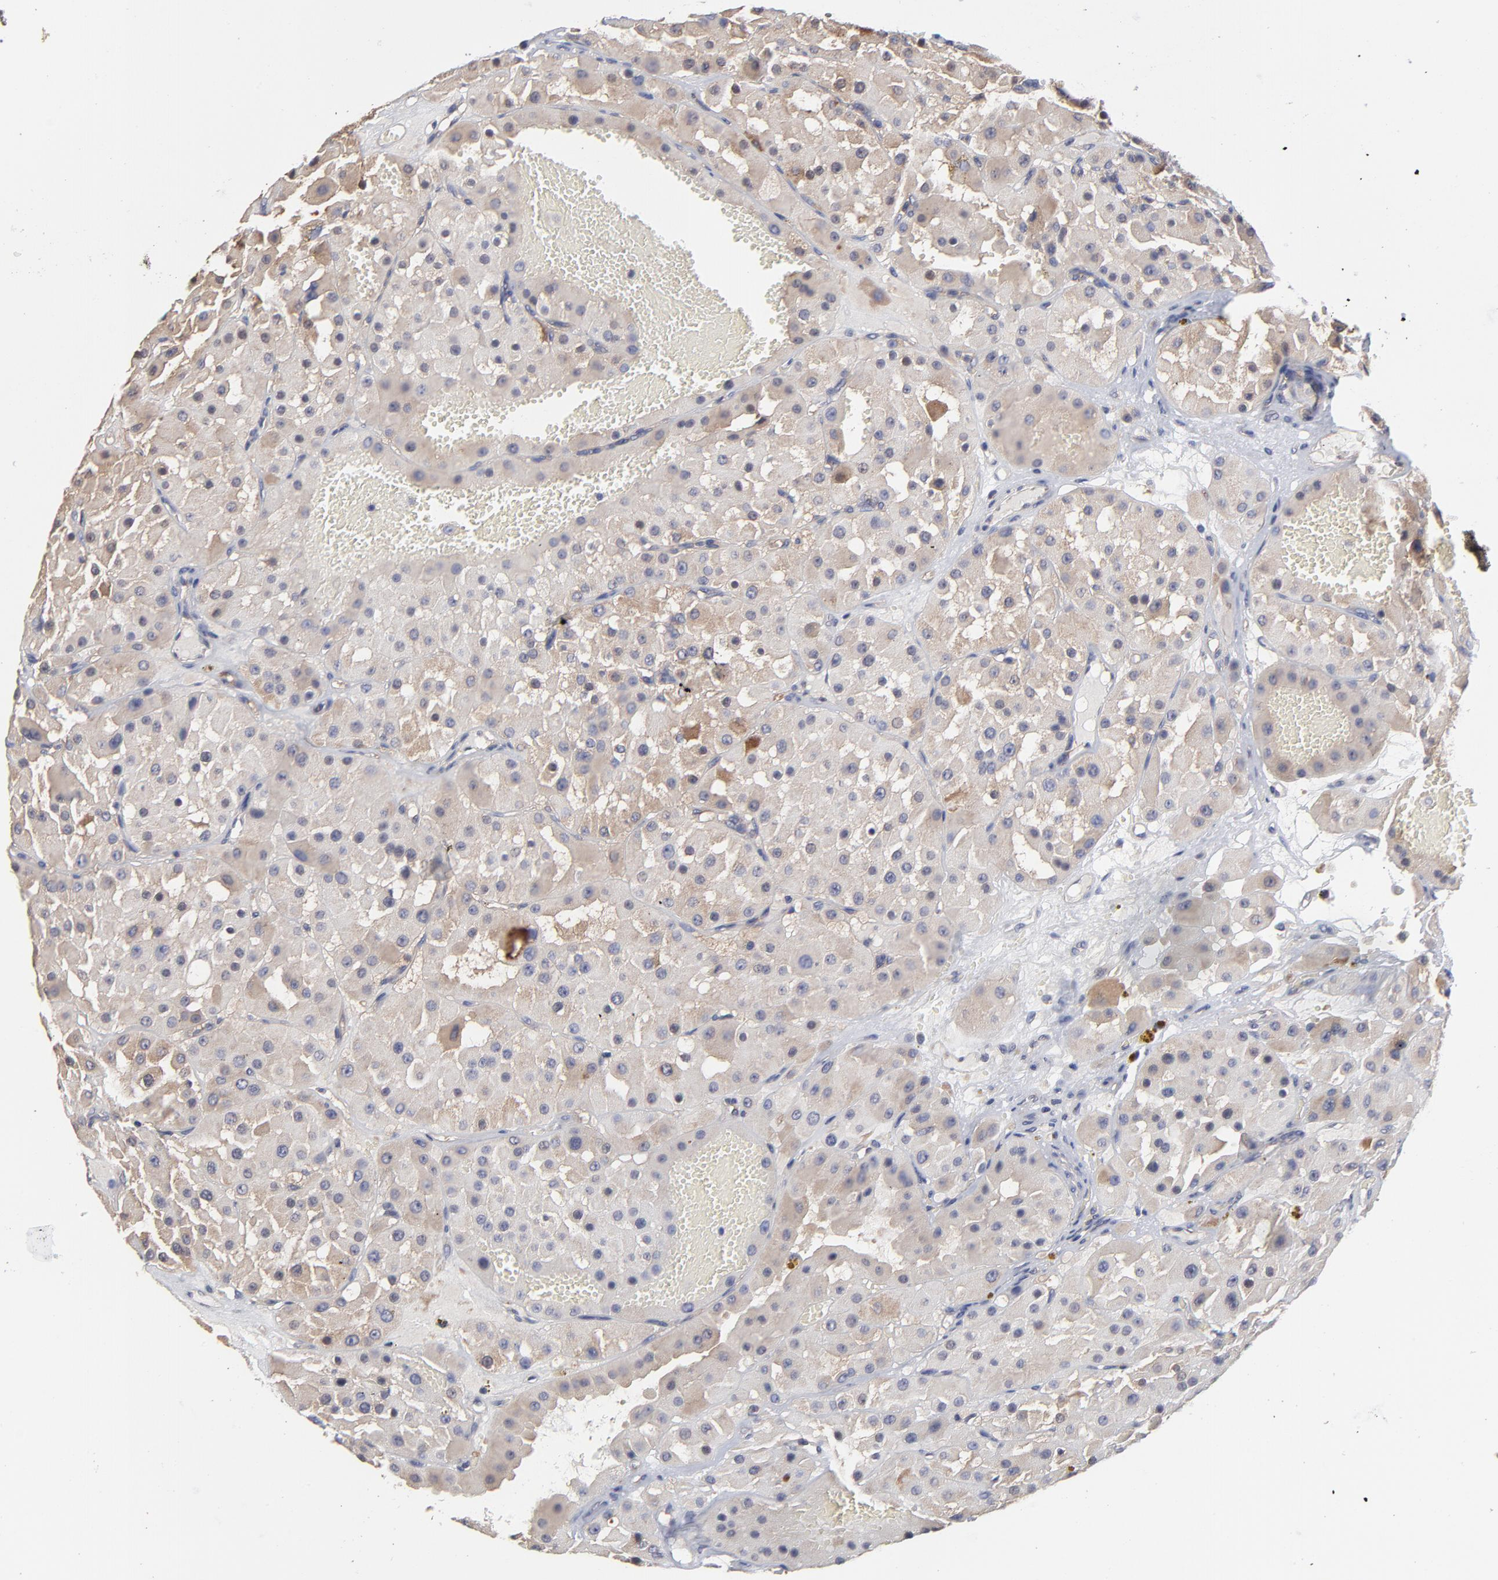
{"staining": {"intensity": "moderate", "quantity": ">75%", "location": "cytoplasmic/membranous"}, "tissue": "renal cancer", "cell_type": "Tumor cells", "image_type": "cancer", "snomed": [{"axis": "morphology", "description": "Adenocarcinoma, uncertain malignant potential"}, {"axis": "topography", "description": "Kidney"}], "caption": "A photomicrograph of renal adenocarcinoma,  uncertain malignant potential stained for a protein displays moderate cytoplasmic/membranous brown staining in tumor cells.", "gene": "NFKBIA", "patient": {"sex": "male", "age": 63}}